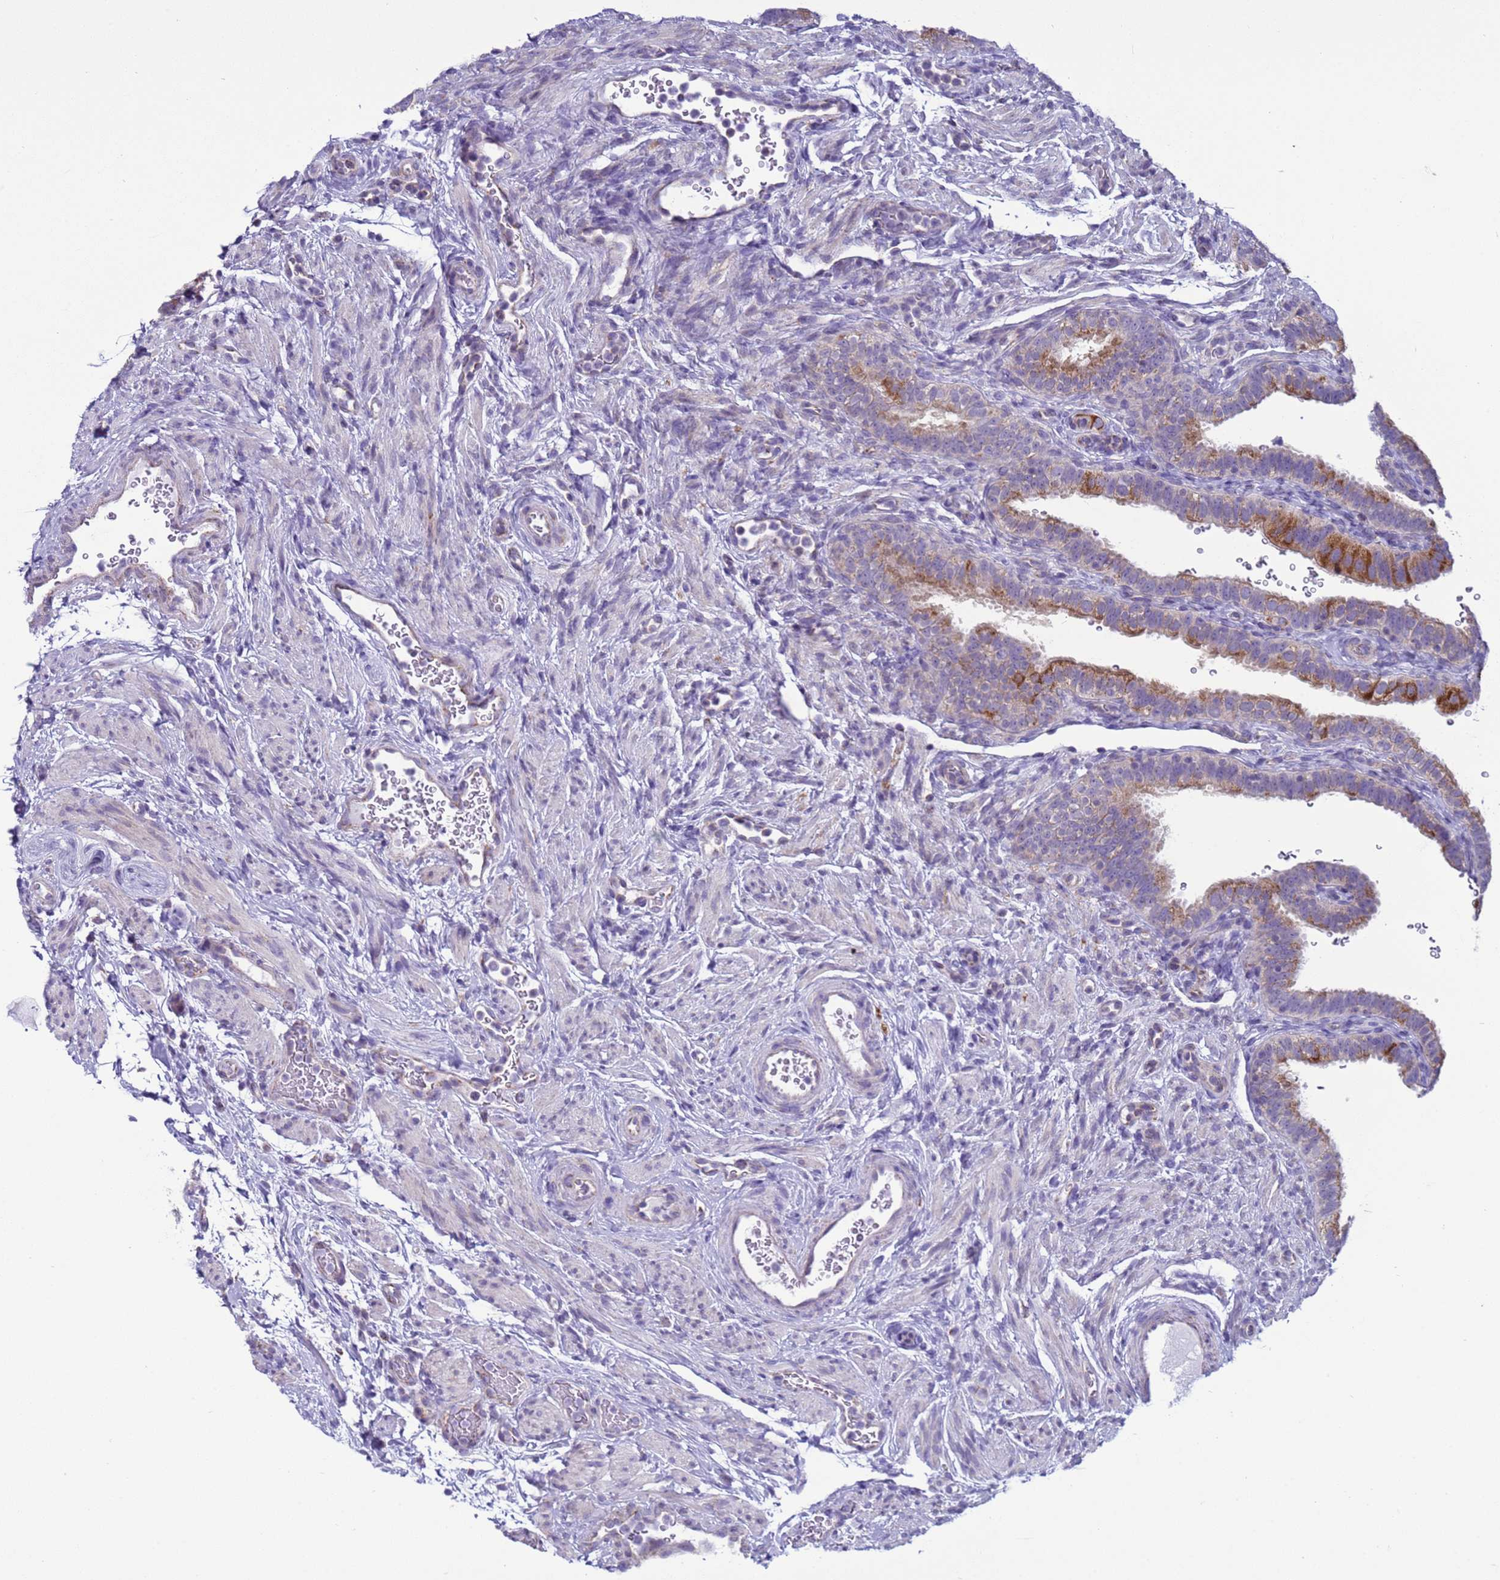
{"staining": {"intensity": "moderate", "quantity": "25%-75%", "location": "cytoplasmic/membranous"}, "tissue": "fallopian tube", "cell_type": "Glandular cells", "image_type": "normal", "snomed": [{"axis": "morphology", "description": "Normal tissue, NOS"}, {"axis": "topography", "description": "Fallopian tube"}], "caption": "This micrograph demonstrates immunohistochemistry (IHC) staining of unremarkable human fallopian tube, with medium moderate cytoplasmic/membranous positivity in about 25%-75% of glandular cells.", "gene": "HPCAL1", "patient": {"sex": "female", "age": 41}}